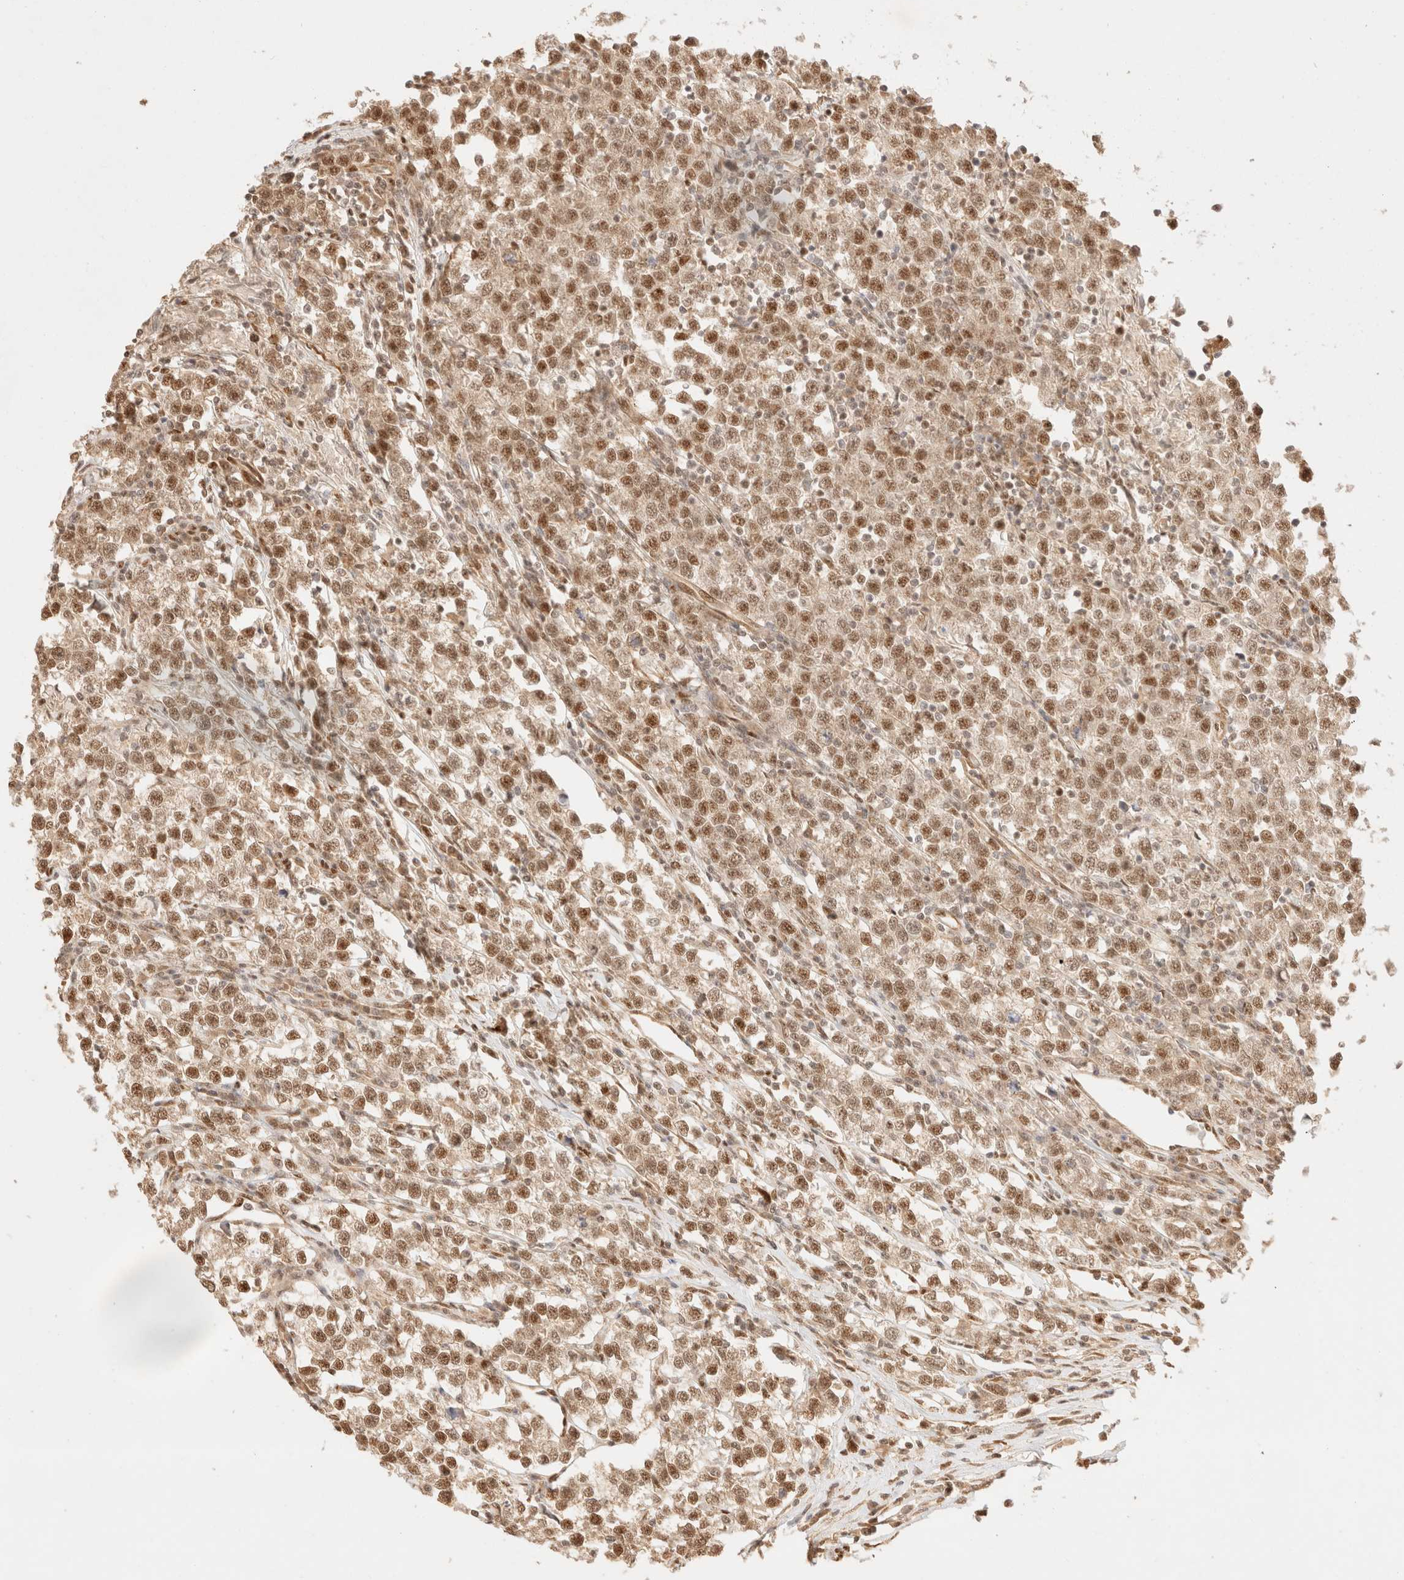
{"staining": {"intensity": "moderate", "quantity": ">75%", "location": "nuclear"}, "tissue": "testis cancer", "cell_type": "Tumor cells", "image_type": "cancer", "snomed": [{"axis": "morphology", "description": "Normal tissue, NOS"}, {"axis": "morphology", "description": "Seminoma, NOS"}, {"axis": "topography", "description": "Testis"}], "caption": "This histopathology image displays immunohistochemistry staining of testis seminoma, with medium moderate nuclear staining in approximately >75% of tumor cells.", "gene": "ZNF768", "patient": {"sex": "male", "age": 43}}